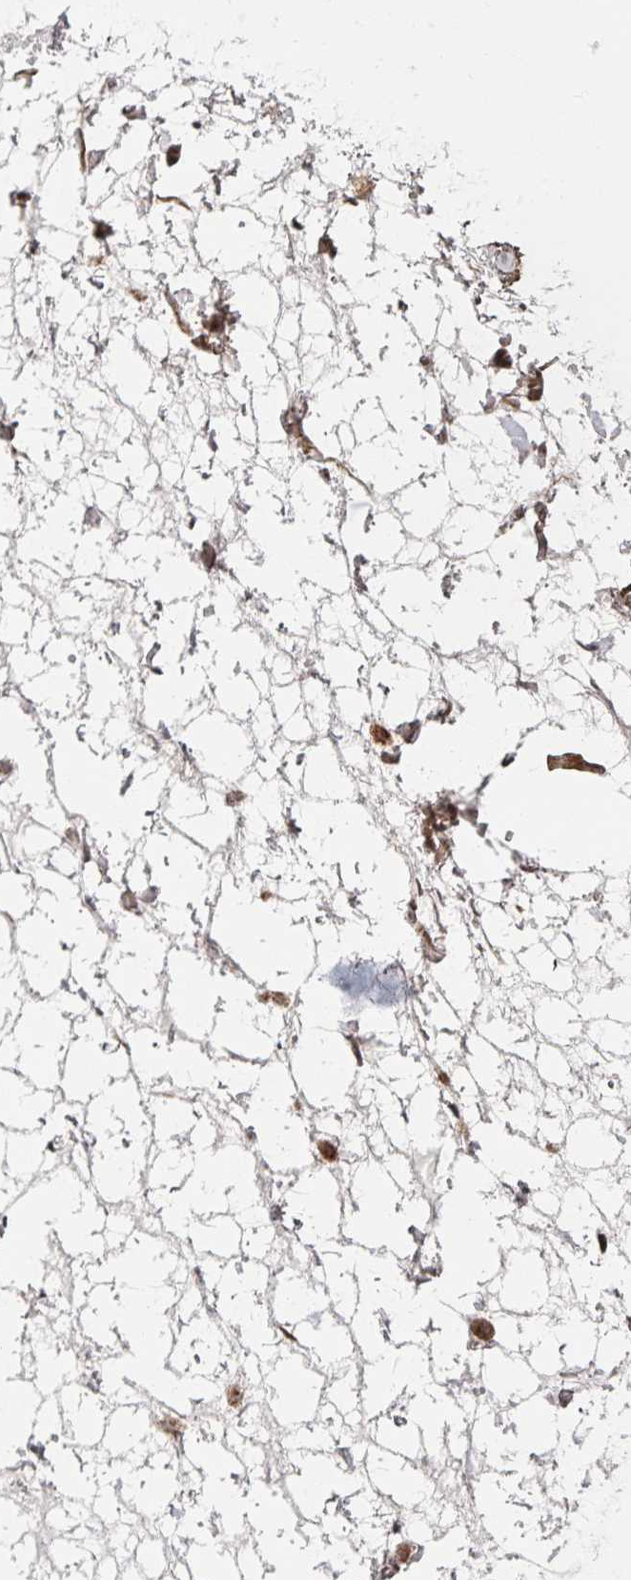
{"staining": {"intensity": "moderate", "quantity": ">75%", "location": "cytoplasmic/membranous"}, "tissue": "adipose tissue", "cell_type": "Adipocytes", "image_type": "normal", "snomed": [{"axis": "morphology", "description": "Normal tissue, NOS"}, {"axis": "topography", "description": "Lymph node"}, {"axis": "topography", "description": "Cartilage tissue"}, {"axis": "topography", "description": "Nasopharynx"}], "caption": "Brown immunohistochemical staining in benign human adipose tissue demonstrates moderate cytoplasmic/membranous positivity in about >75% of adipocytes. The staining was performed using DAB to visualize the protein expression in brown, while the nuclei were stained in blue with hematoxylin (Magnification: 20x).", "gene": "MAVS", "patient": {"sex": "male", "age": 63}}